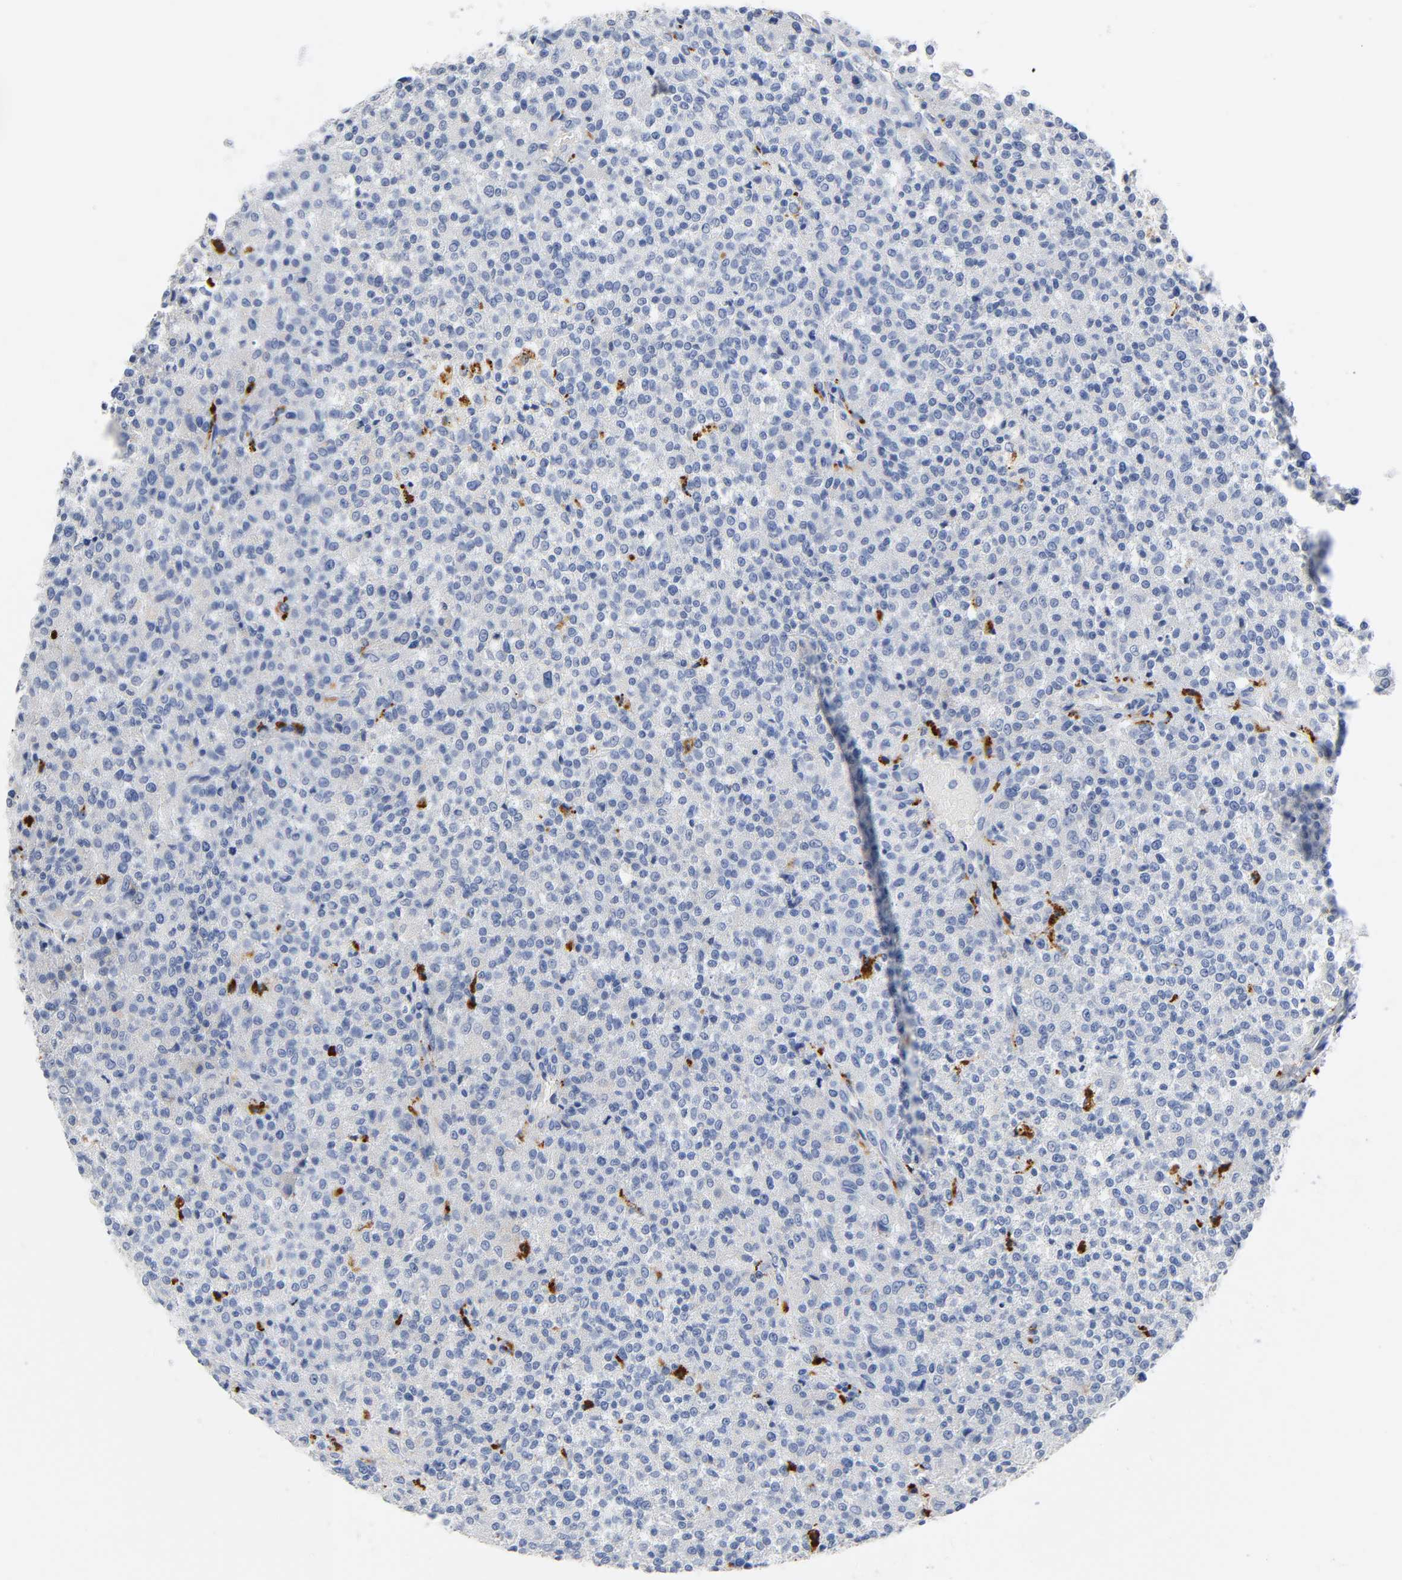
{"staining": {"intensity": "negative", "quantity": "none", "location": "none"}, "tissue": "testis cancer", "cell_type": "Tumor cells", "image_type": "cancer", "snomed": [{"axis": "morphology", "description": "Seminoma, NOS"}, {"axis": "topography", "description": "Testis"}], "caption": "A photomicrograph of testis cancer stained for a protein displays no brown staining in tumor cells.", "gene": "PLP1", "patient": {"sex": "male", "age": 59}}